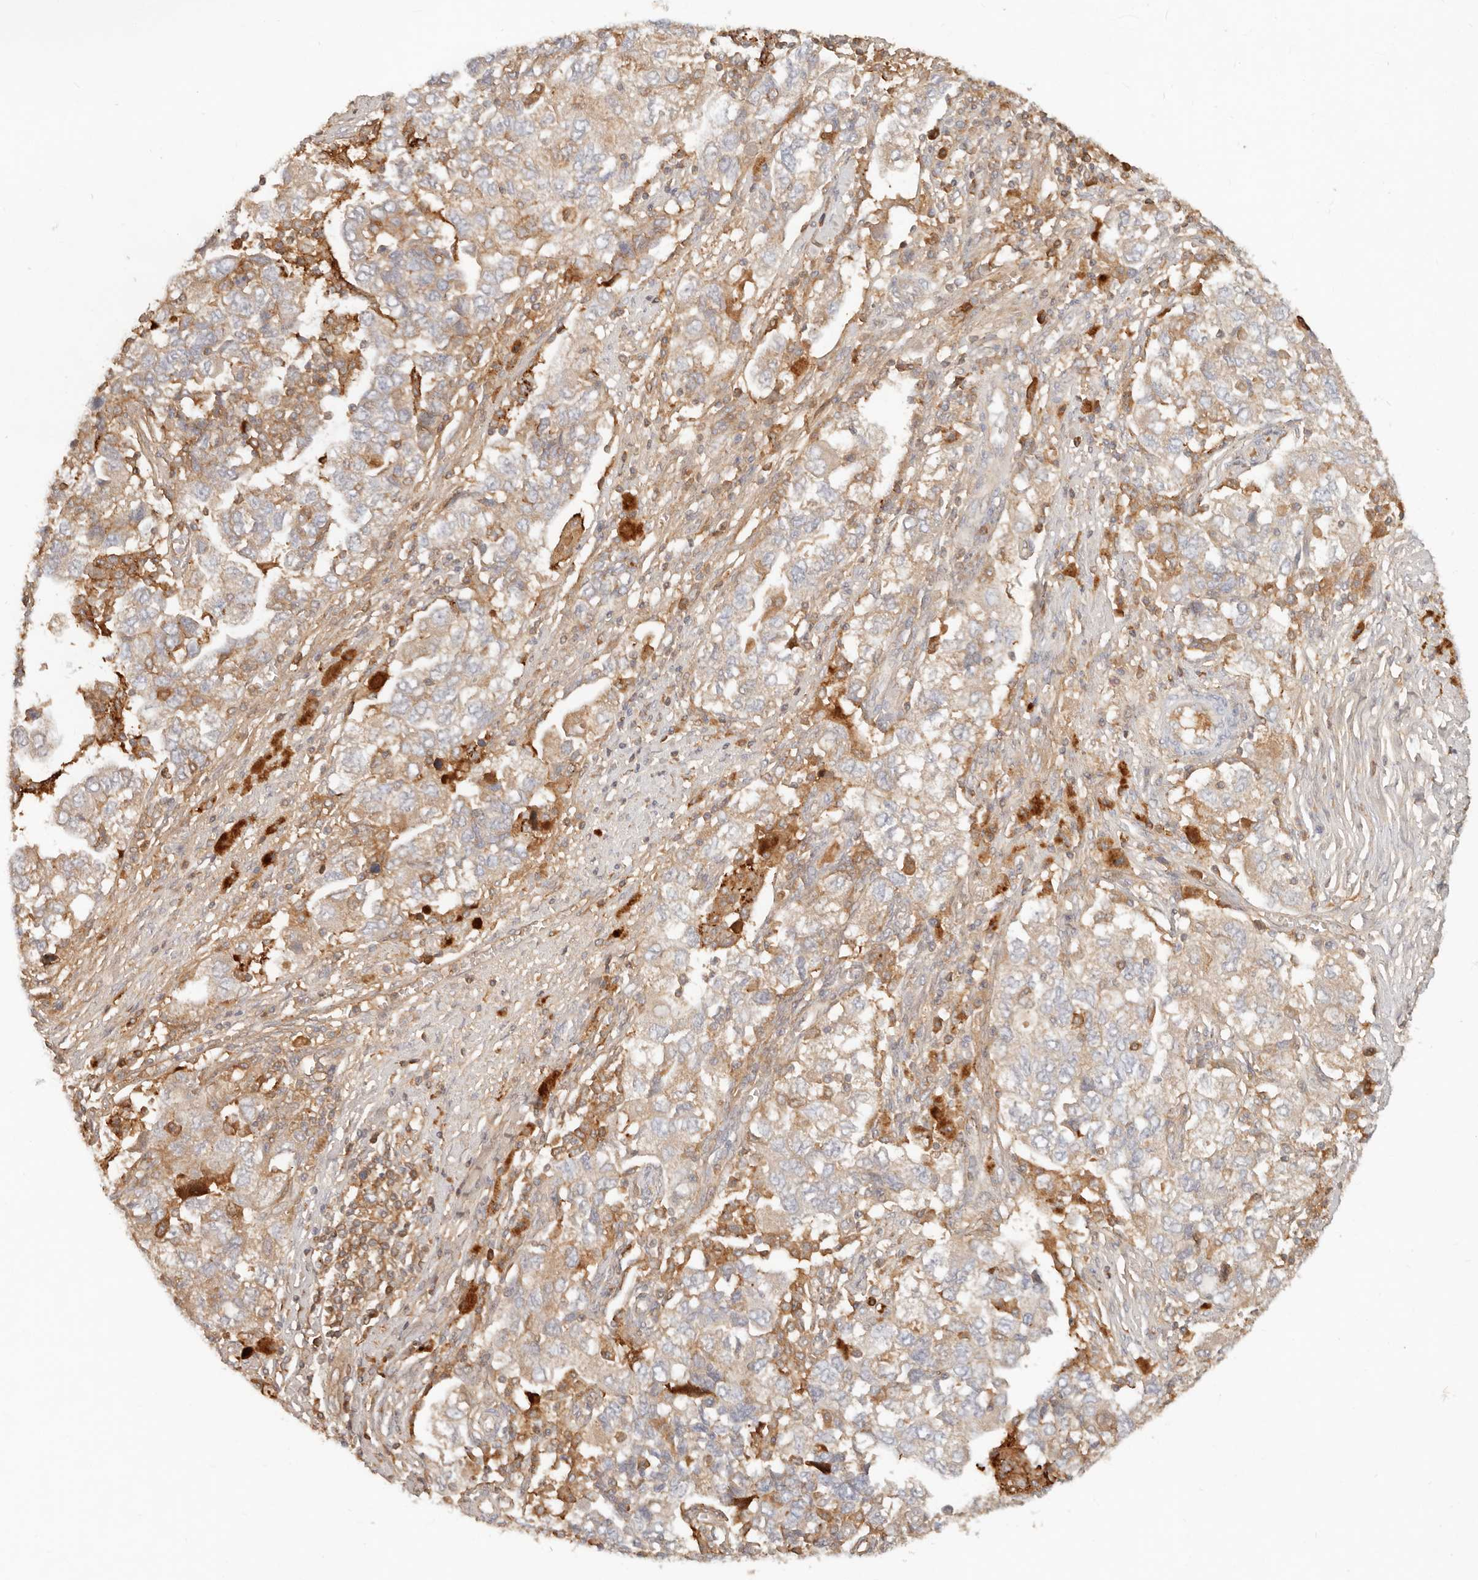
{"staining": {"intensity": "weak", "quantity": "25%-75%", "location": "cytoplasmic/membranous"}, "tissue": "ovarian cancer", "cell_type": "Tumor cells", "image_type": "cancer", "snomed": [{"axis": "morphology", "description": "Carcinoma, NOS"}, {"axis": "morphology", "description": "Cystadenocarcinoma, serous, NOS"}, {"axis": "topography", "description": "Ovary"}], "caption": "High-magnification brightfield microscopy of carcinoma (ovarian) stained with DAB (brown) and counterstained with hematoxylin (blue). tumor cells exhibit weak cytoplasmic/membranous expression is present in about25%-75% of cells.", "gene": "NECAP2", "patient": {"sex": "female", "age": 69}}